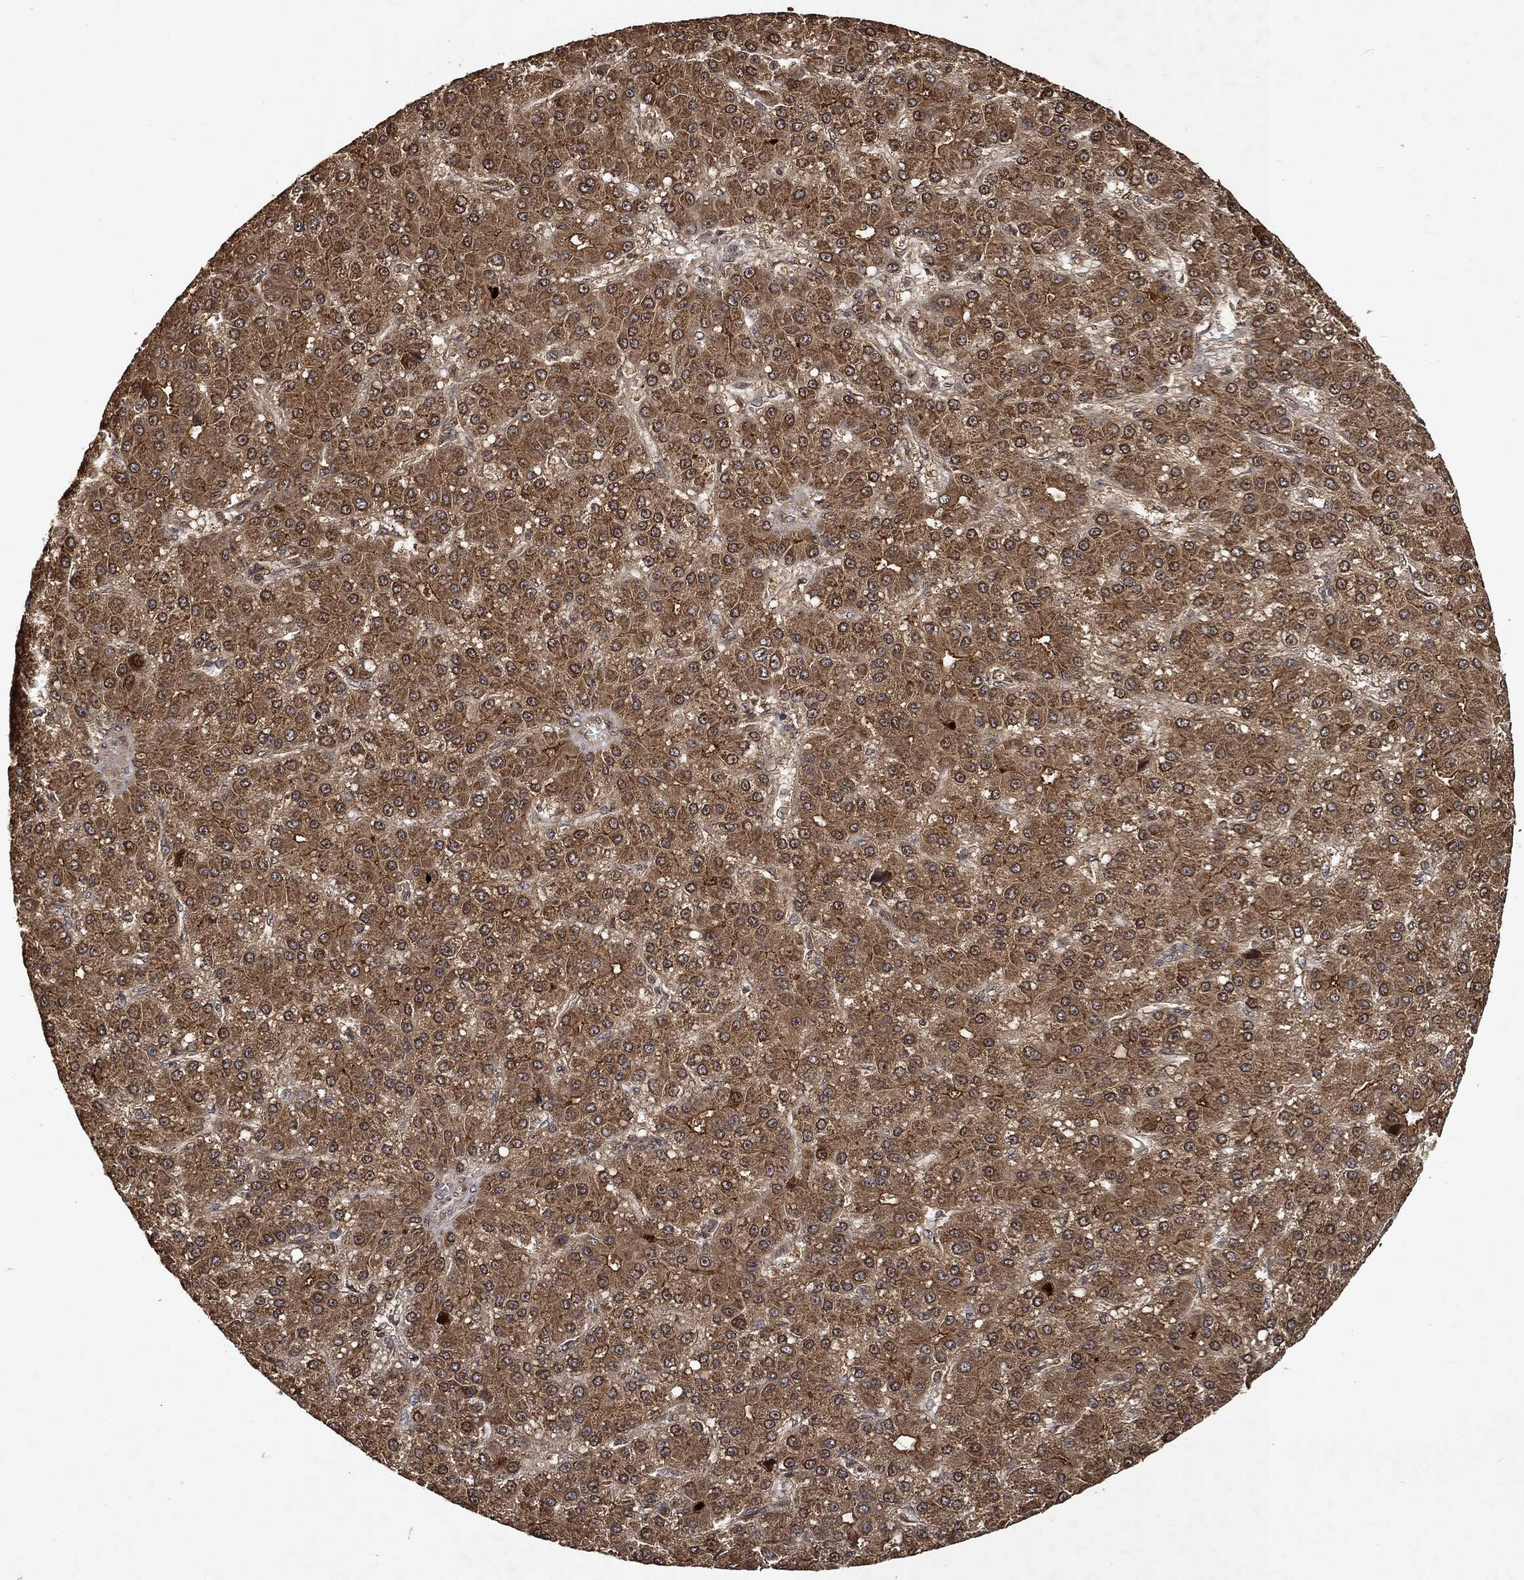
{"staining": {"intensity": "moderate", "quantity": ">75%", "location": "cytoplasmic/membranous"}, "tissue": "liver cancer", "cell_type": "Tumor cells", "image_type": "cancer", "snomed": [{"axis": "morphology", "description": "Carcinoma, Hepatocellular, NOS"}, {"axis": "topography", "description": "Liver"}], "caption": "A histopathology image of human liver cancer (hepatocellular carcinoma) stained for a protein exhibits moderate cytoplasmic/membranous brown staining in tumor cells.", "gene": "ZNF226", "patient": {"sex": "male", "age": 67}}